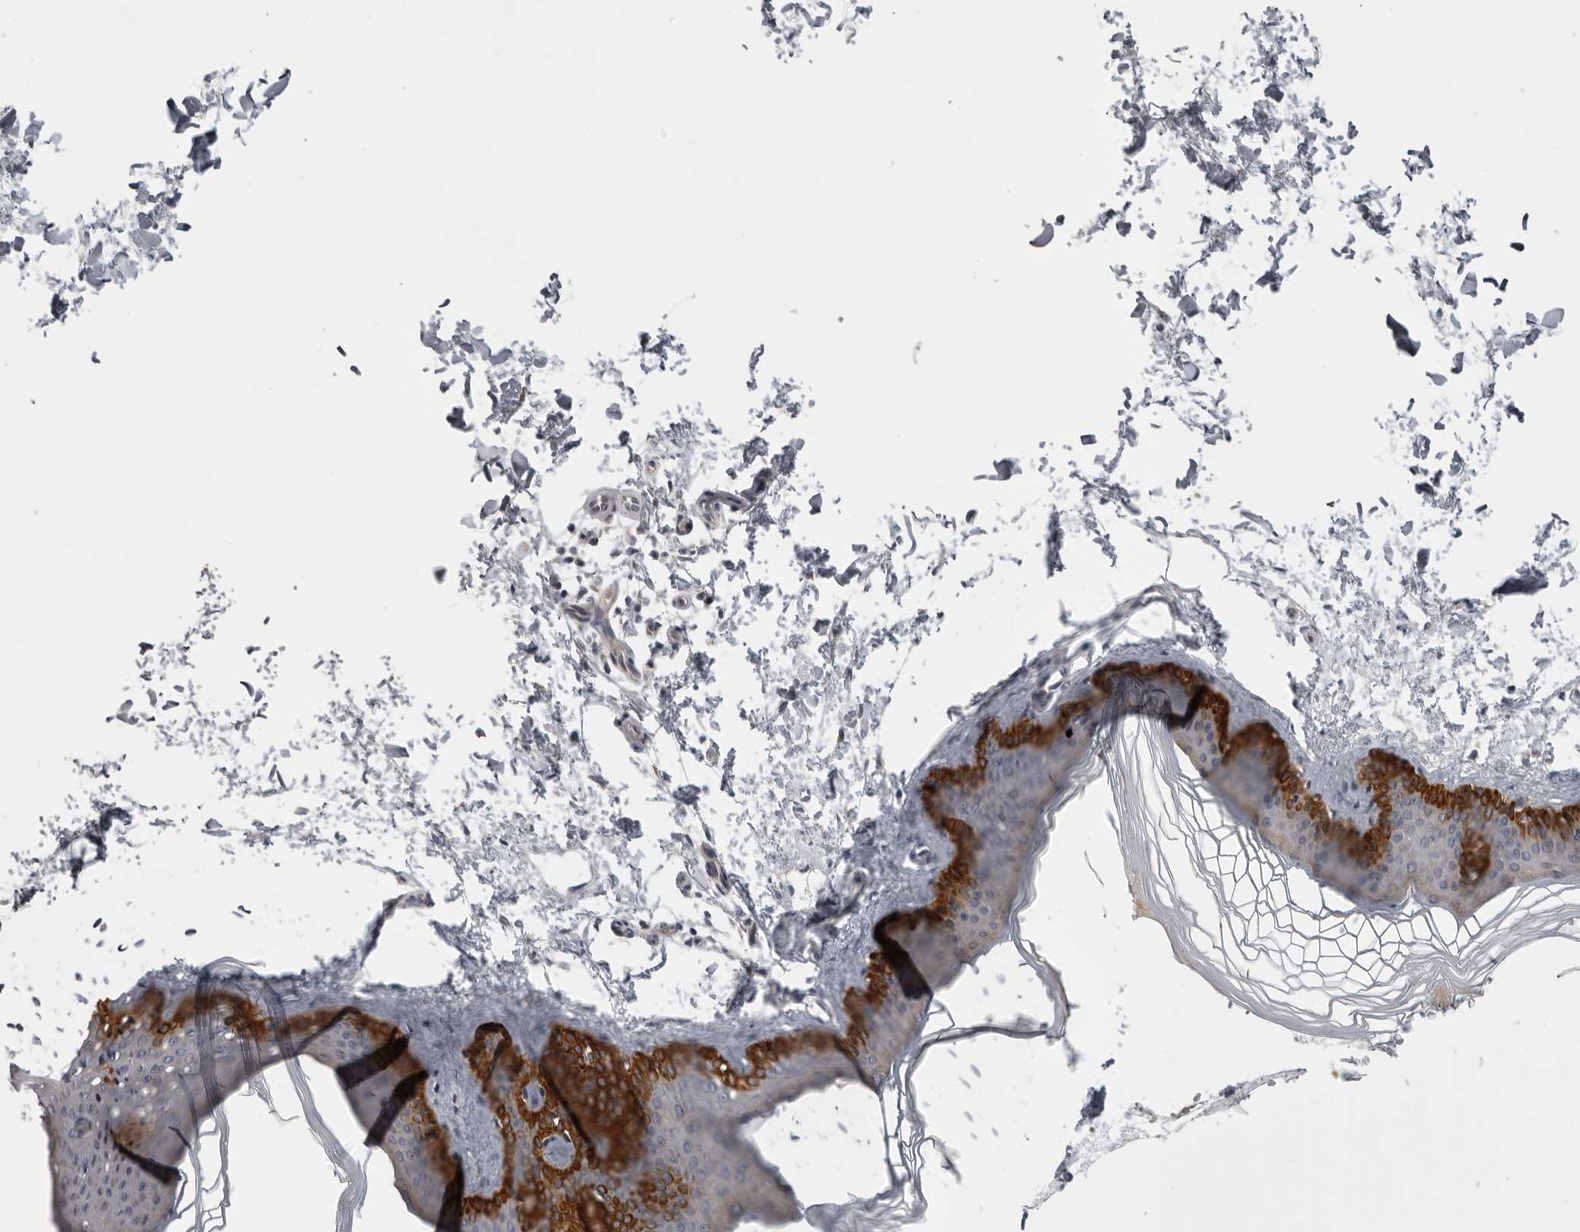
{"staining": {"intensity": "negative", "quantity": "none", "location": "none"}, "tissue": "skin", "cell_type": "Fibroblasts", "image_type": "normal", "snomed": [{"axis": "morphology", "description": "Normal tissue, NOS"}, {"axis": "topography", "description": "Skin"}], "caption": "This photomicrograph is of benign skin stained with immunohistochemistry (IHC) to label a protein in brown with the nuclei are counter-stained blue. There is no positivity in fibroblasts.", "gene": "EPHA10", "patient": {"sex": "female", "age": 27}}